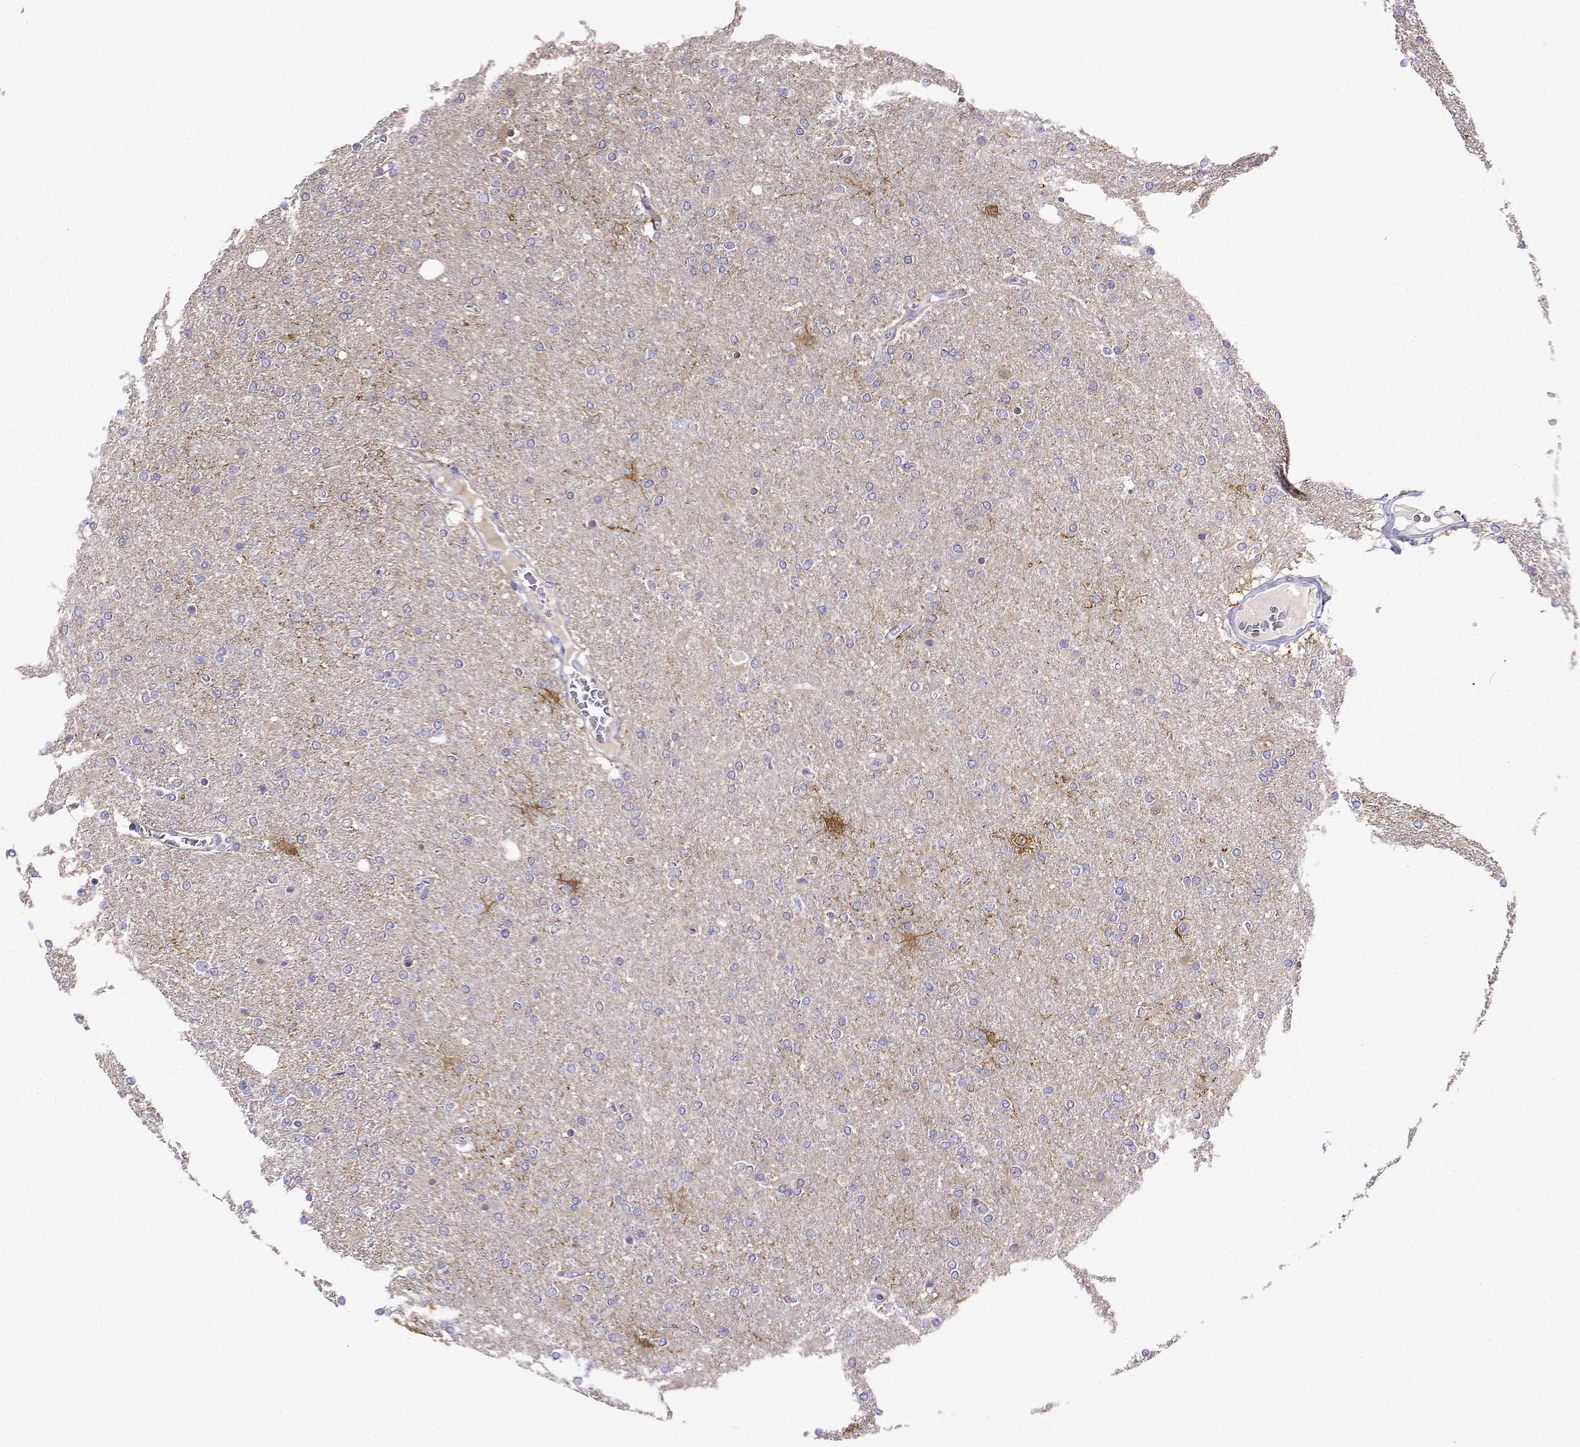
{"staining": {"intensity": "negative", "quantity": "none", "location": "none"}, "tissue": "glioma", "cell_type": "Tumor cells", "image_type": "cancer", "snomed": [{"axis": "morphology", "description": "Glioma, malignant, High grade"}, {"axis": "topography", "description": "Cerebral cortex"}], "caption": "This is an immunohistochemistry photomicrograph of glioma. There is no positivity in tumor cells.", "gene": "LINGO1", "patient": {"sex": "male", "age": 70}}